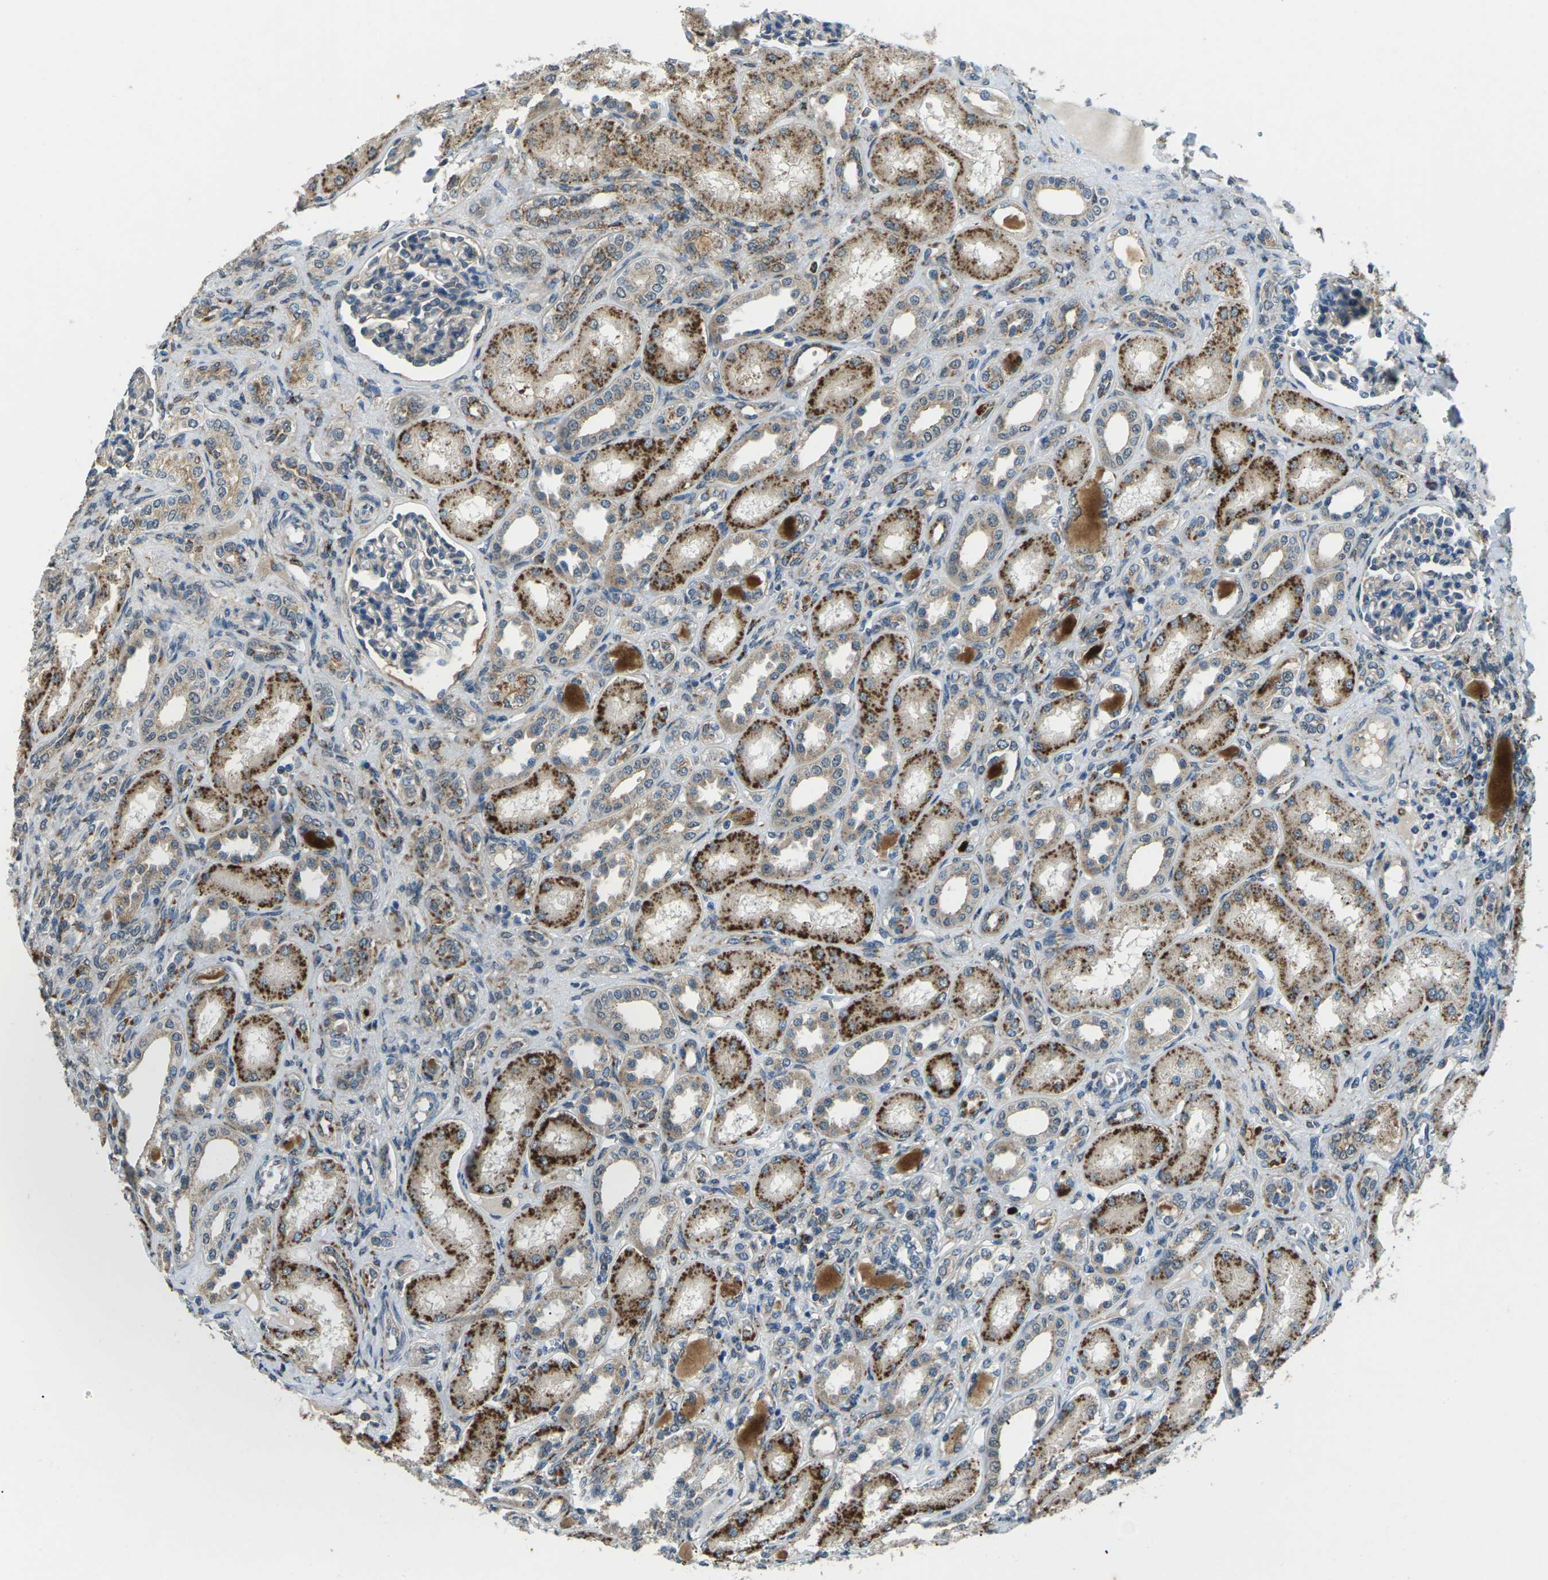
{"staining": {"intensity": "weak", "quantity": "<25%", "location": "cytoplasmic/membranous"}, "tissue": "kidney", "cell_type": "Cells in glomeruli", "image_type": "normal", "snomed": [{"axis": "morphology", "description": "Normal tissue, NOS"}, {"axis": "topography", "description": "Kidney"}], "caption": "The immunohistochemistry (IHC) micrograph has no significant expression in cells in glomeruli of kidney. Brightfield microscopy of IHC stained with DAB (3,3'-diaminobenzidine) (brown) and hematoxylin (blue), captured at high magnification.", "gene": "SLC31A2", "patient": {"sex": "male", "age": 7}}